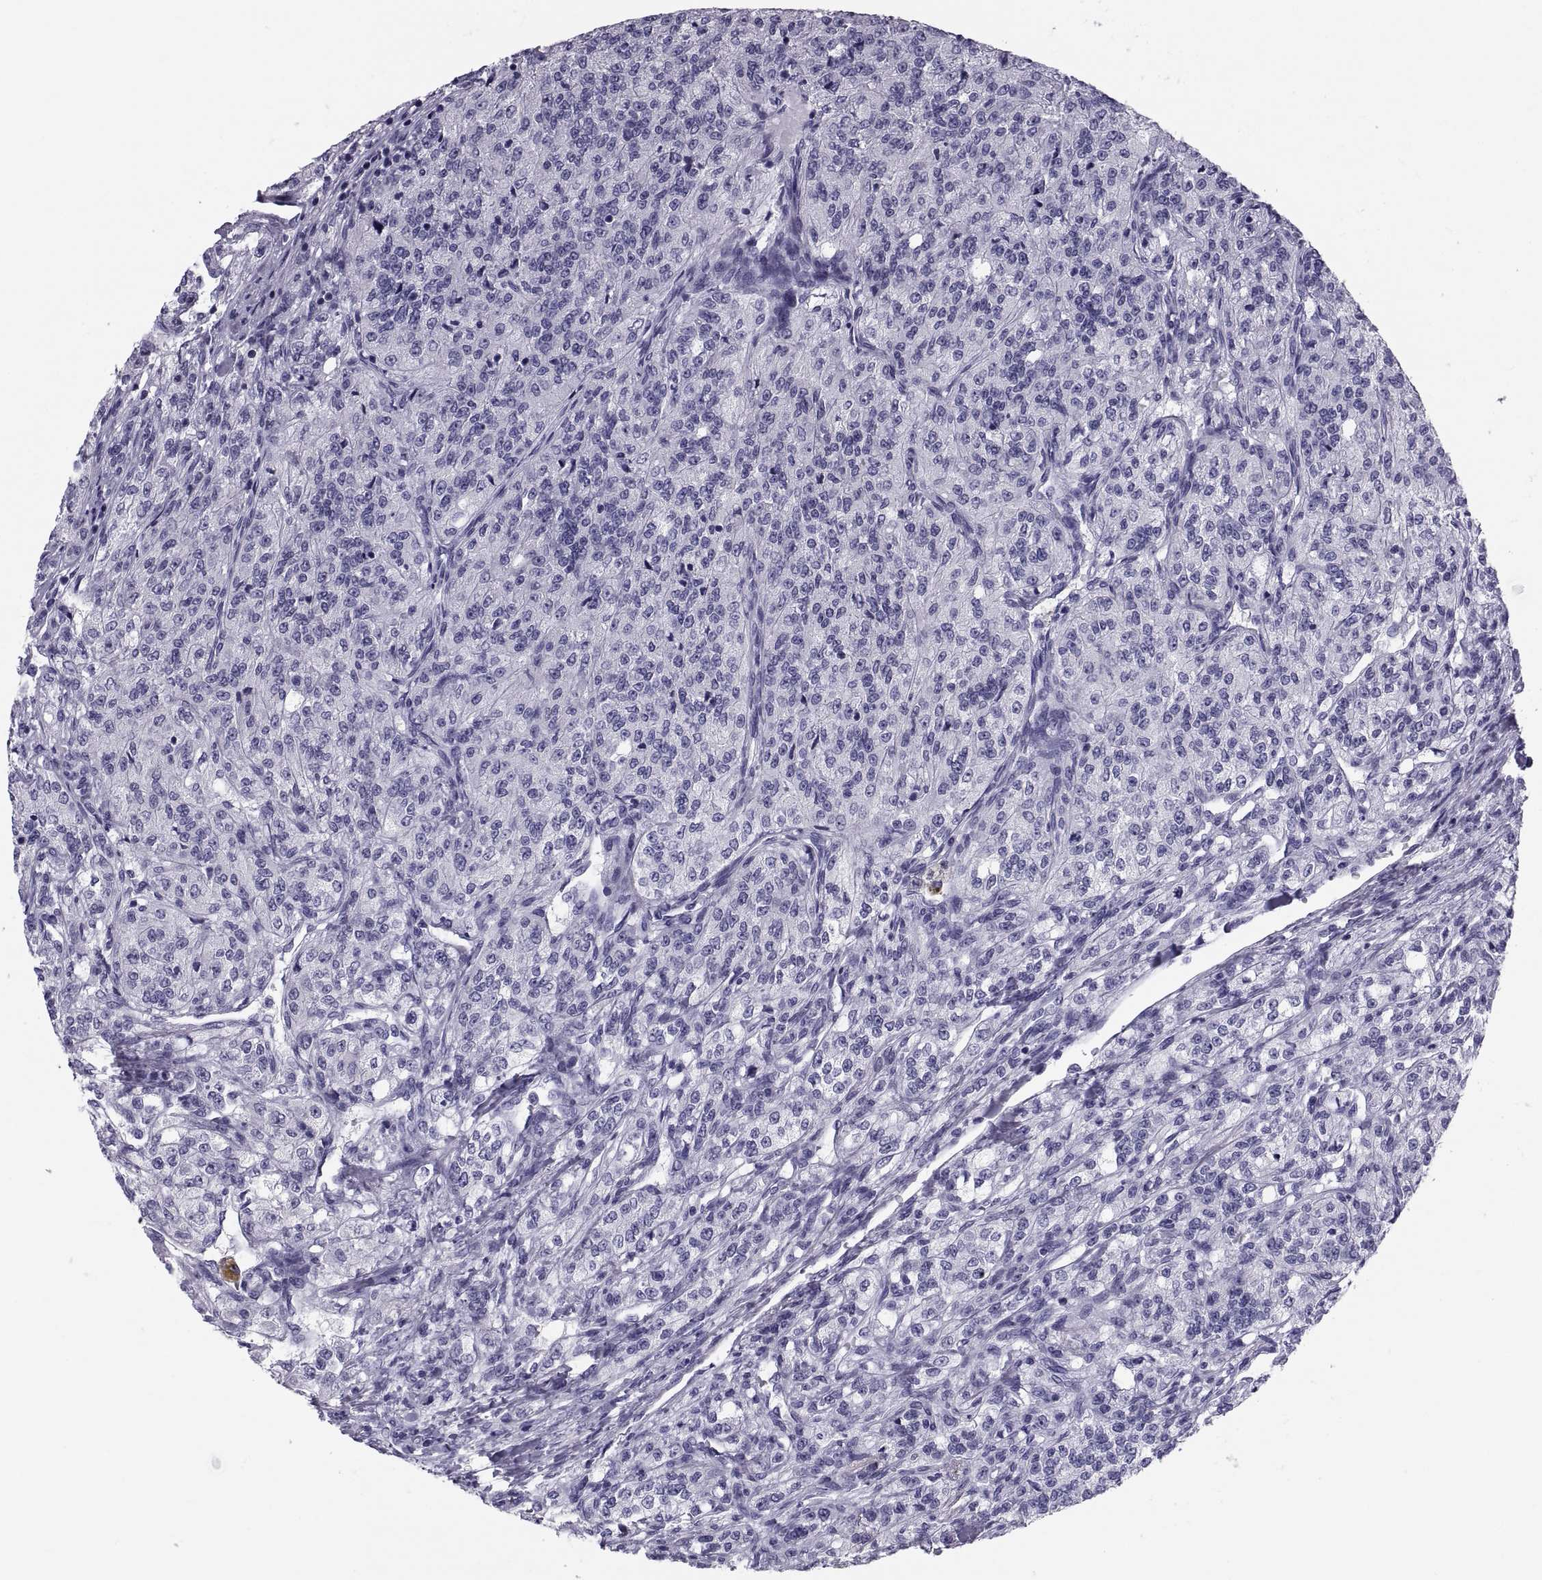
{"staining": {"intensity": "negative", "quantity": "none", "location": "none"}, "tissue": "renal cancer", "cell_type": "Tumor cells", "image_type": "cancer", "snomed": [{"axis": "morphology", "description": "Adenocarcinoma, NOS"}, {"axis": "topography", "description": "Kidney"}], "caption": "There is no significant positivity in tumor cells of renal adenocarcinoma.", "gene": "DEFB129", "patient": {"sex": "female", "age": 63}}